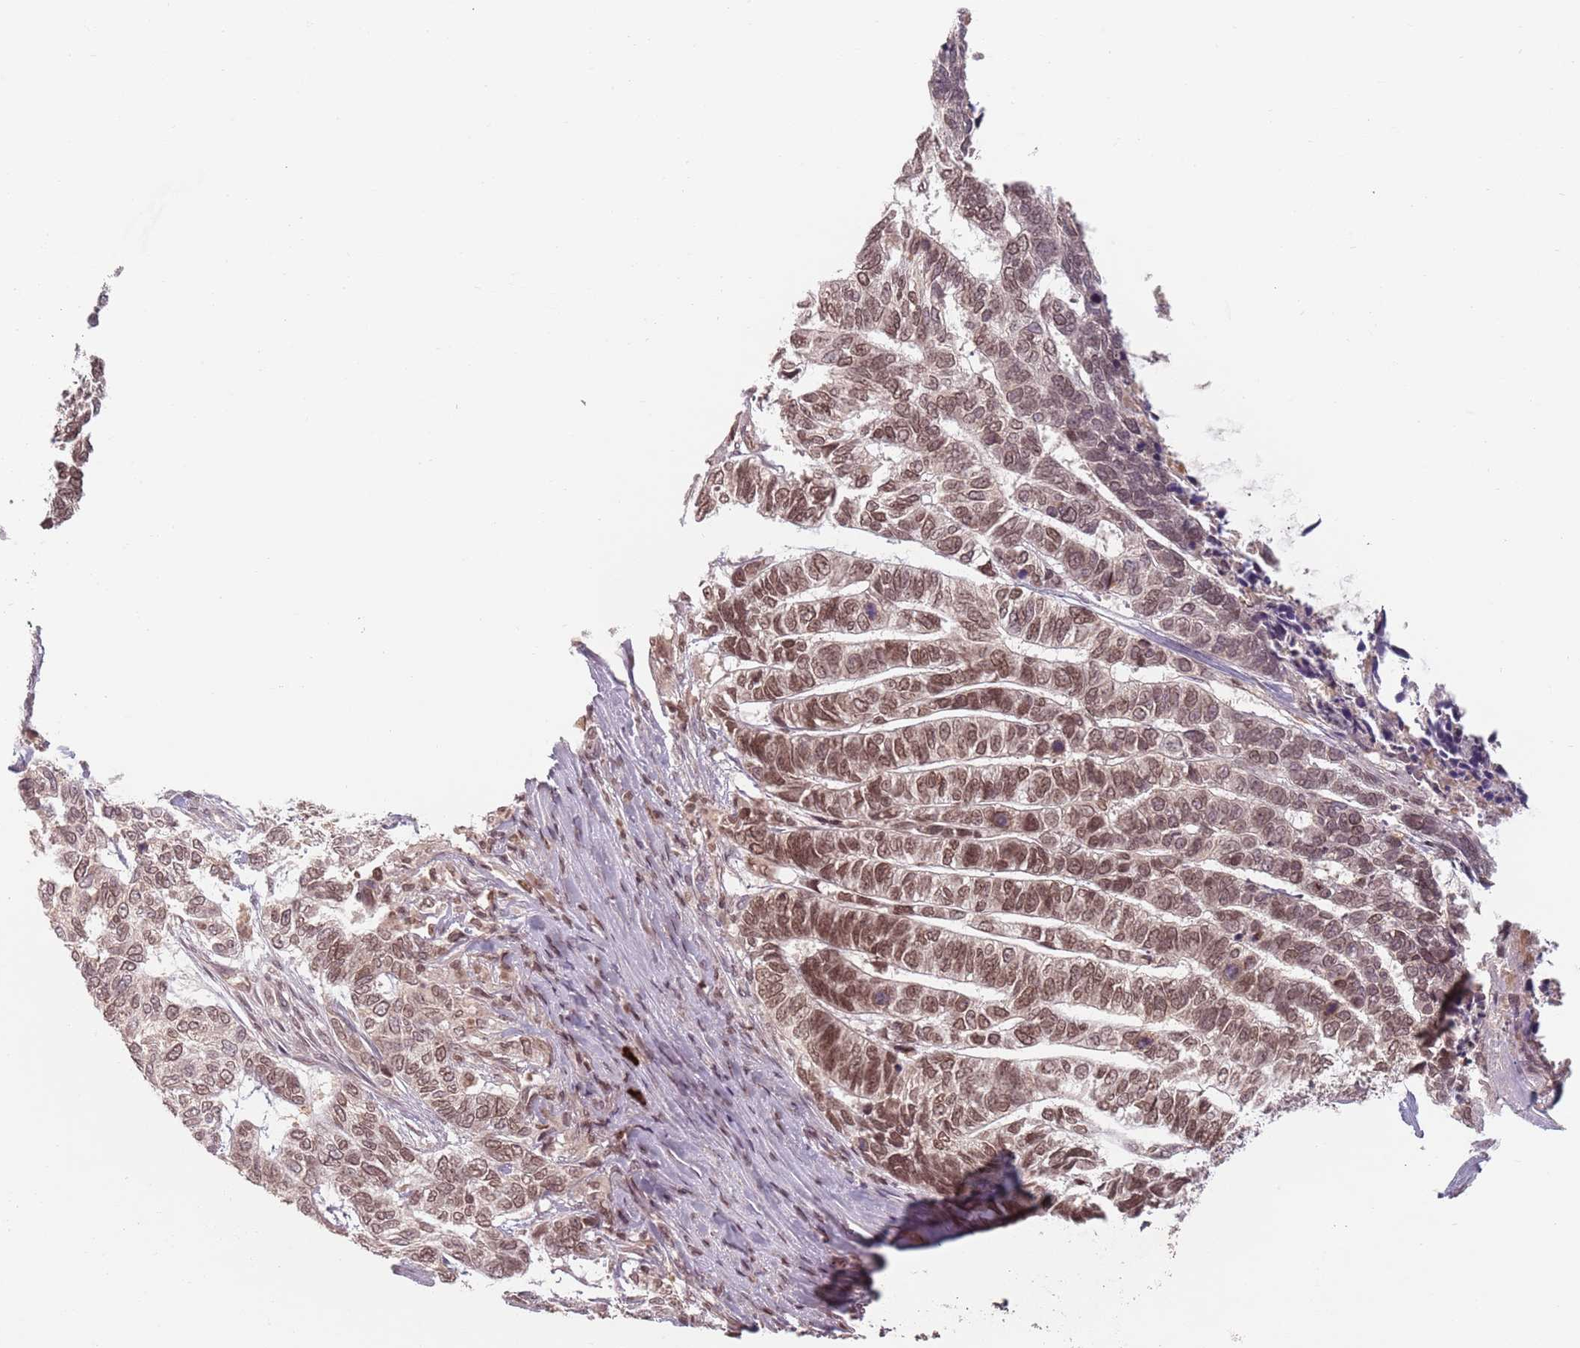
{"staining": {"intensity": "moderate", "quantity": ">75%", "location": "cytoplasmic/membranous,nuclear"}, "tissue": "skin cancer", "cell_type": "Tumor cells", "image_type": "cancer", "snomed": [{"axis": "morphology", "description": "Basal cell carcinoma"}, {"axis": "topography", "description": "Skin"}], "caption": "IHC (DAB (3,3'-diaminobenzidine)) staining of human skin cancer exhibits moderate cytoplasmic/membranous and nuclear protein positivity in about >75% of tumor cells. Using DAB (3,3'-diaminobenzidine) (brown) and hematoxylin (blue) stains, captured at high magnification using brightfield microscopy.", "gene": "NUP50", "patient": {"sex": "female", "age": 65}}